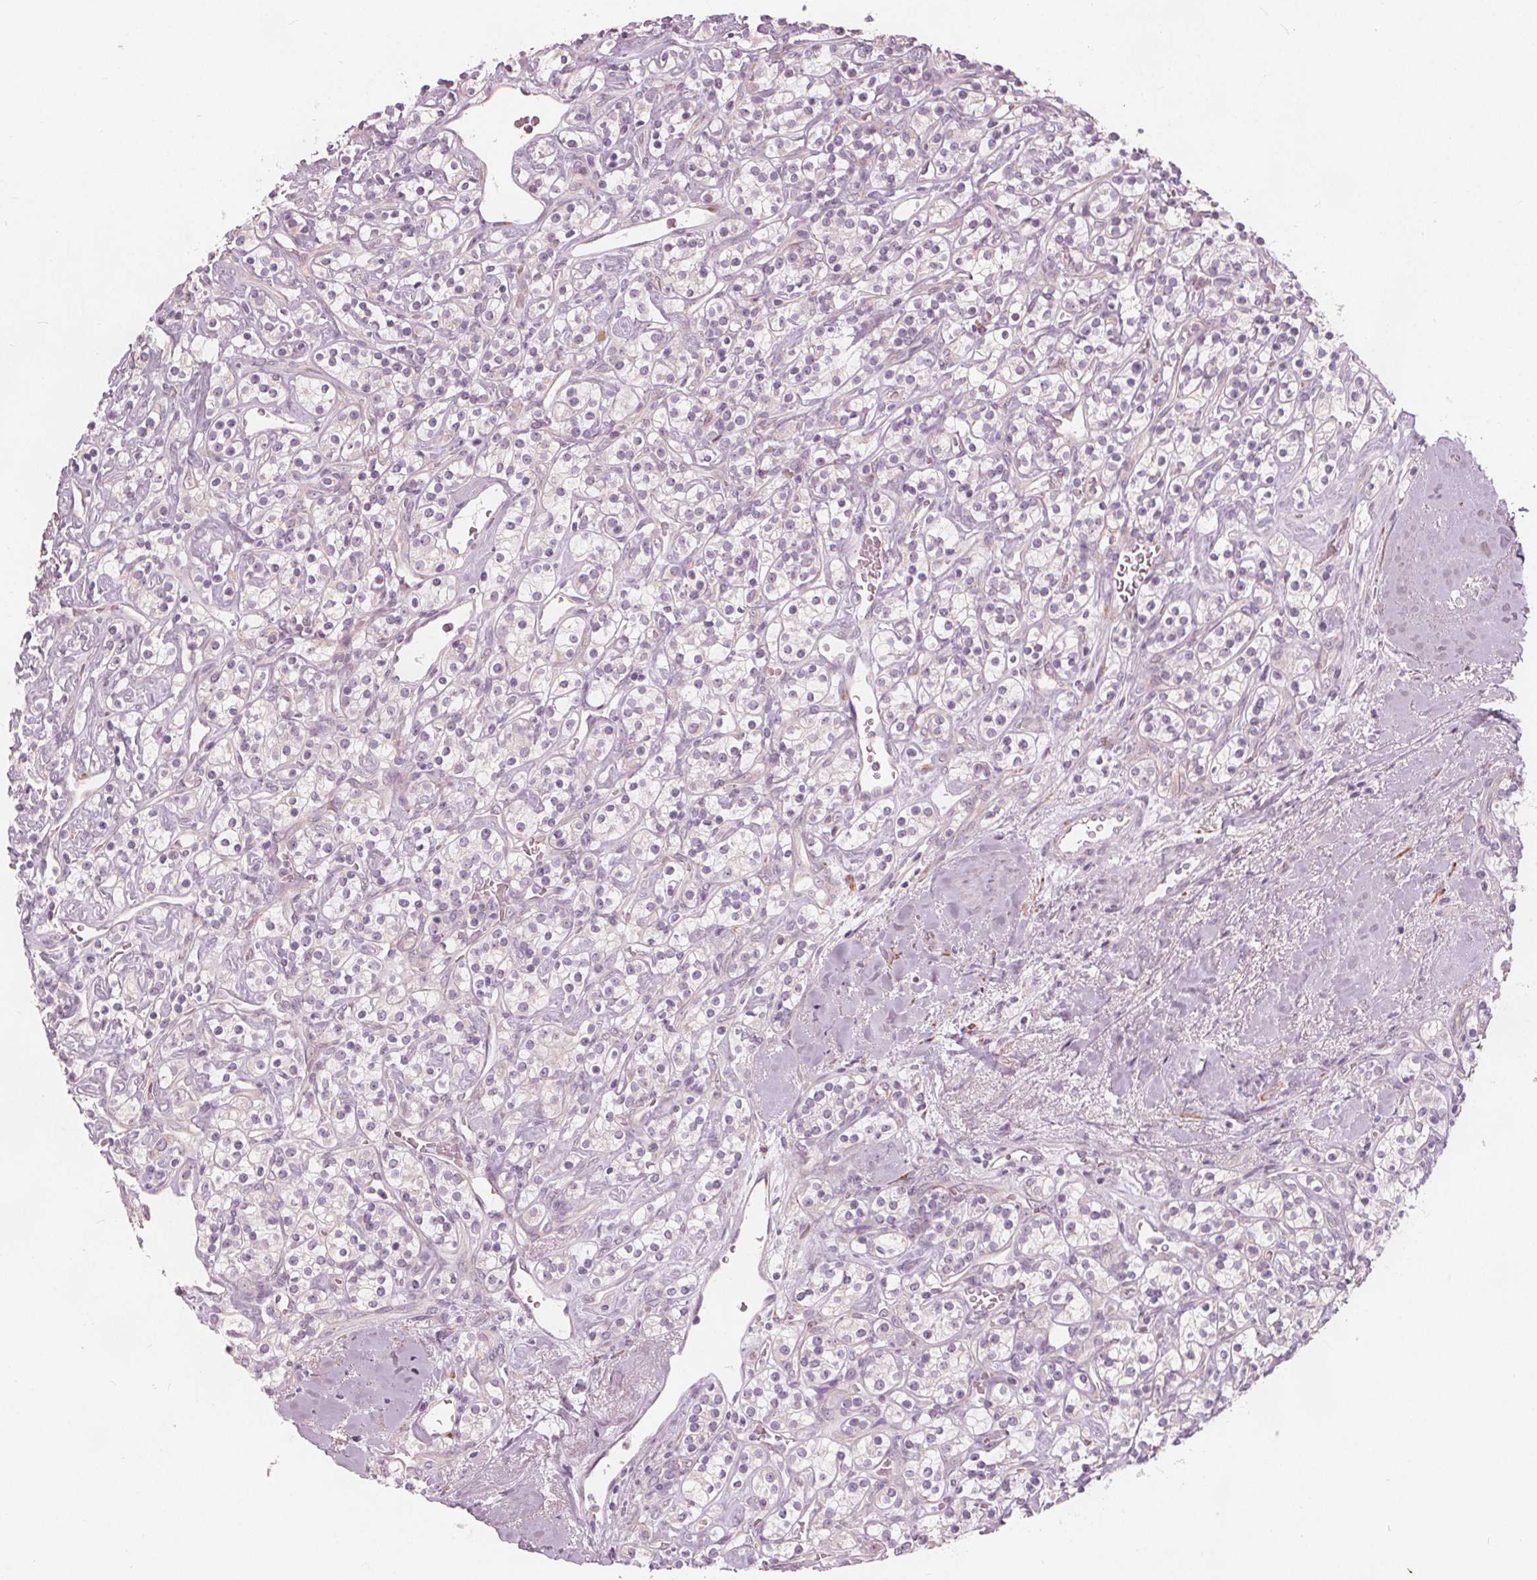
{"staining": {"intensity": "negative", "quantity": "none", "location": "none"}, "tissue": "renal cancer", "cell_type": "Tumor cells", "image_type": "cancer", "snomed": [{"axis": "morphology", "description": "Adenocarcinoma, NOS"}, {"axis": "topography", "description": "Kidney"}], "caption": "Immunohistochemistry image of renal adenocarcinoma stained for a protein (brown), which displays no expression in tumor cells. Brightfield microscopy of IHC stained with DAB (brown) and hematoxylin (blue), captured at high magnification.", "gene": "BRSK1", "patient": {"sex": "male", "age": 77}}